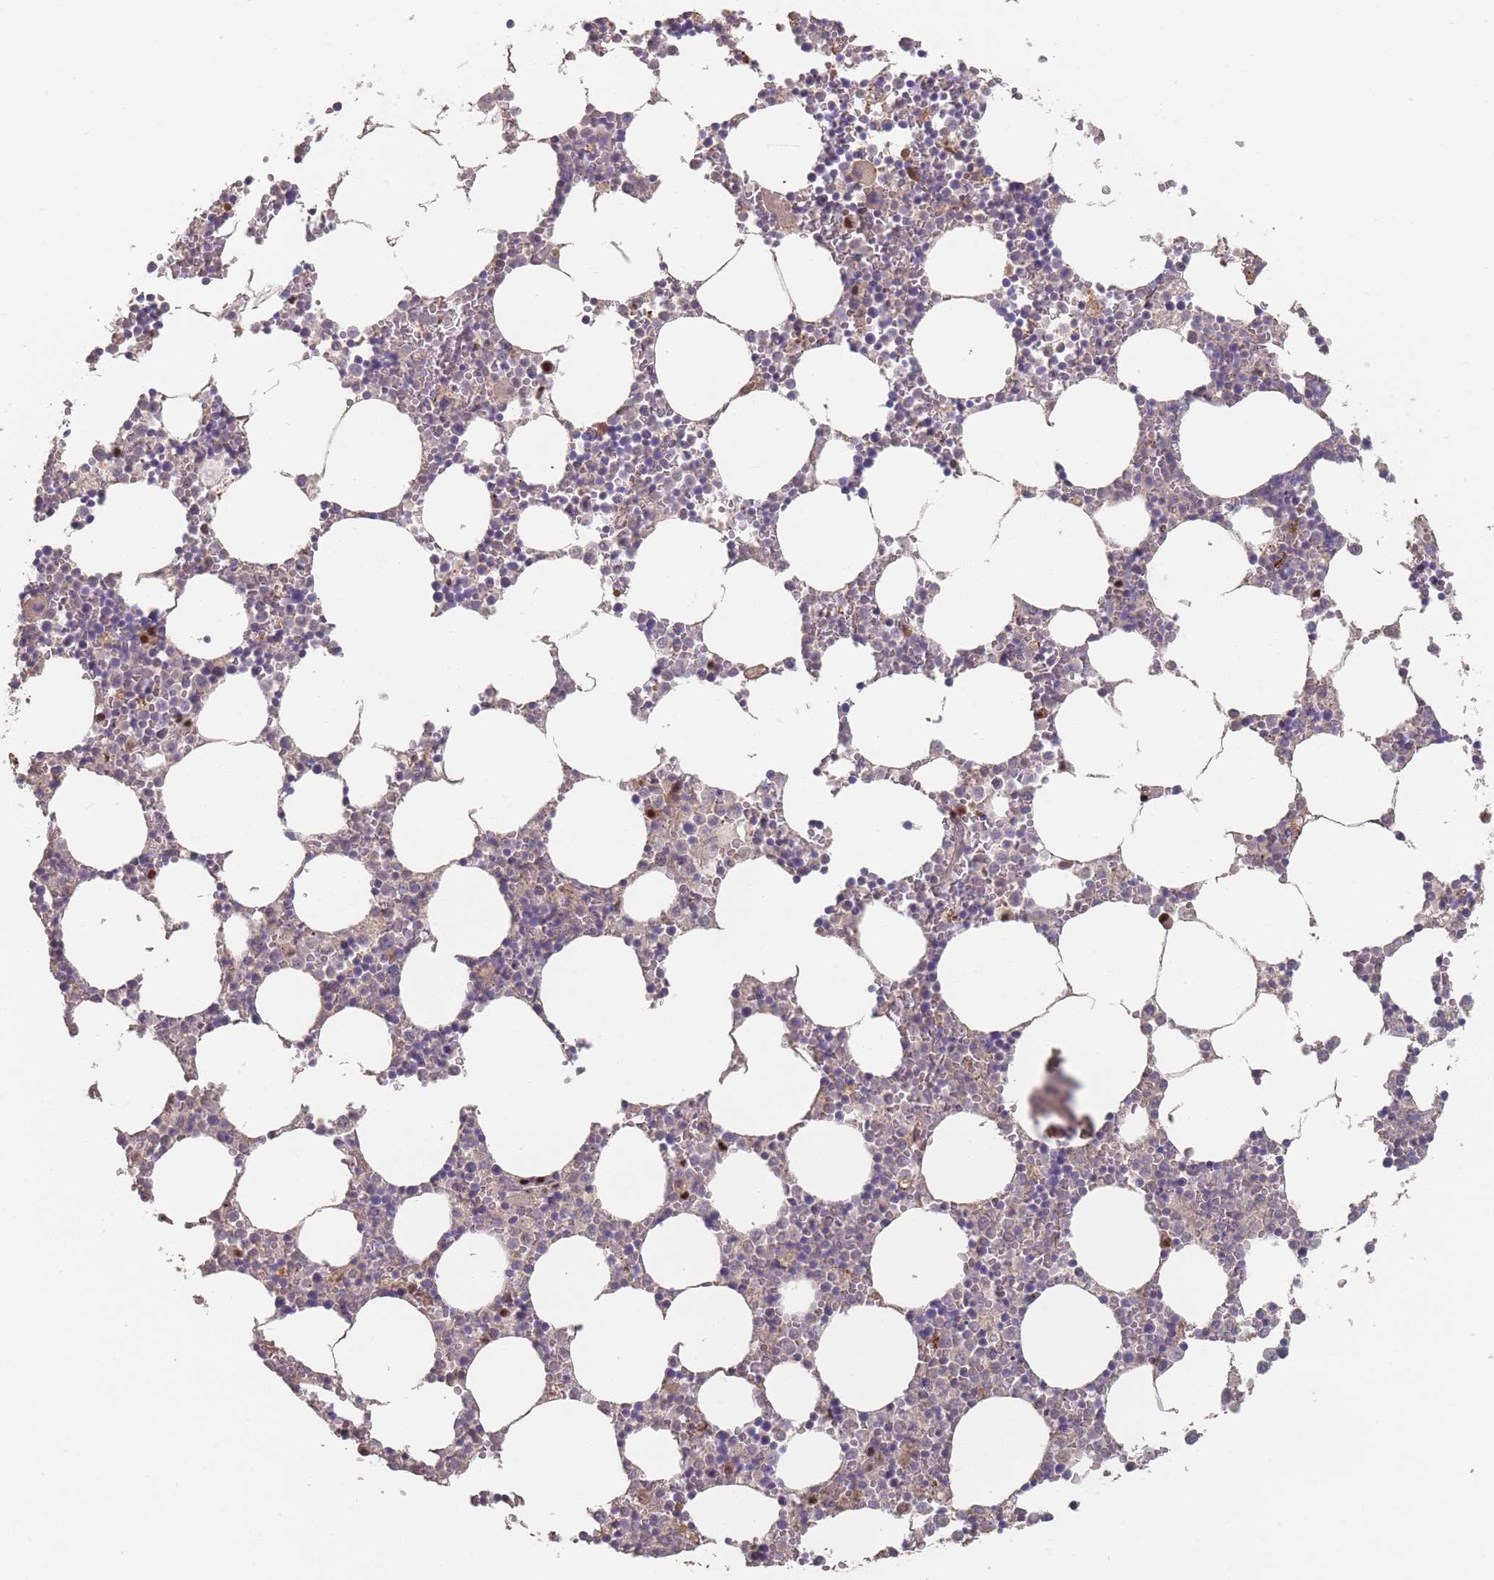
{"staining": {"intensity": "strong", "quantity": "<25%", "location": "cytoplasmic/membranous,nuclear"}, "tissue": "bone marrow", "cell_type": "Hematopoietic cells", "image_type": "normal", "snomed": [{"axis": "morphology", "description": "Normal tissue, NOS"}, {"axis": "topography", "description": "Bone marrow"}], "caption": "Normal bone marrow was stained to show a protein in brown. There is medium levels of strong cytoplasmic/membranous,nuclear staining in approximately <25% of hematopoietic cells.", "gene": "ERCC6L", "patient": {"sex": "female", "age": 64}}